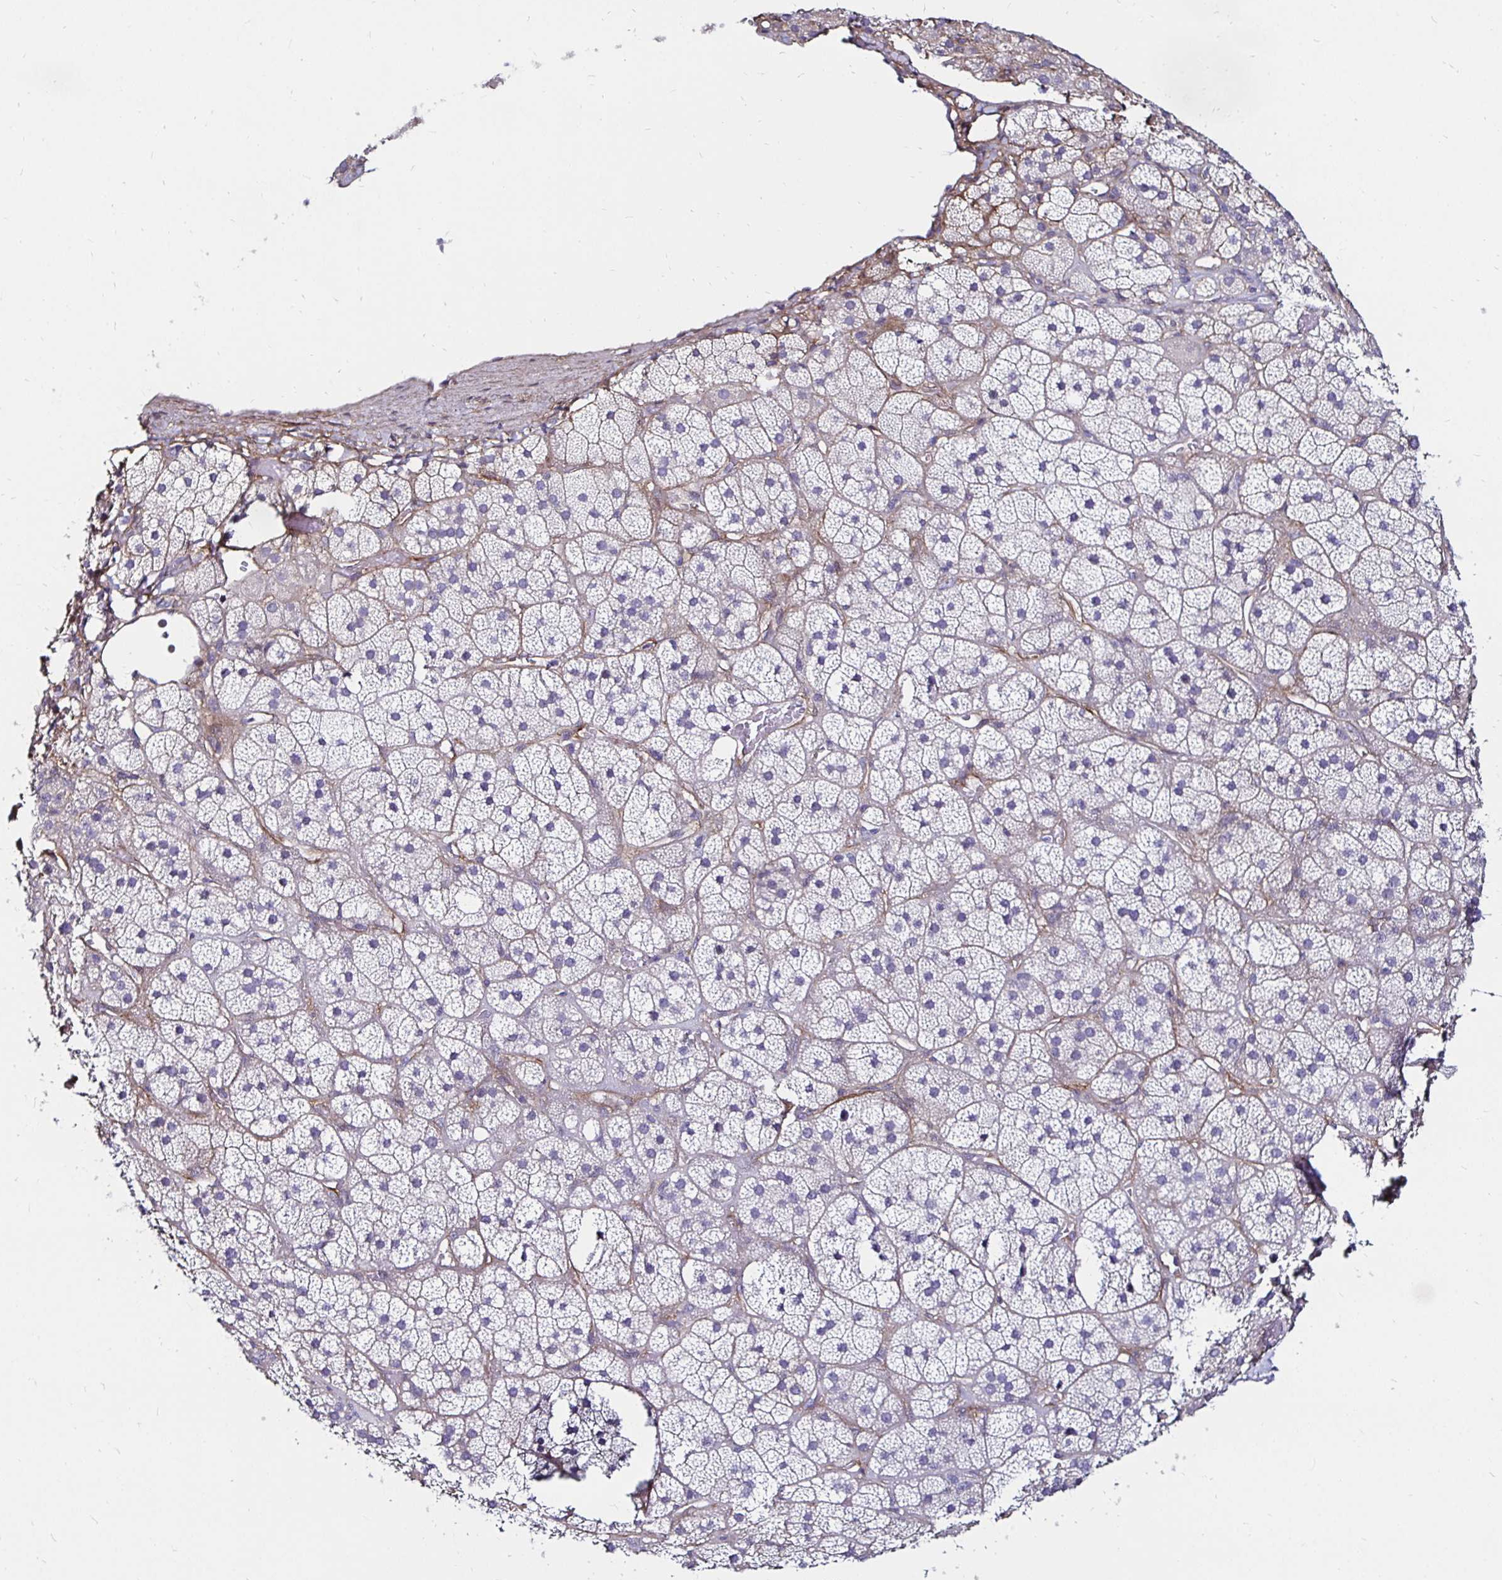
{"staining": {"intensity": "negative", "quantity": "none", "location": "none"}, "tissue": "adrenal gland", "cell_type": "Glandular cells", "image_type": "normal", "snomed": [{"axis": "morphology", "description": "Normal tissue, NOS"}, {"axis": "topography", "description": "Adrenal gland"}], "caption": "Immunohistochemical staining of unremarkable adrenal gland shows no significant staining in glandular cells. (Immunohistochemistry (ihc), brightfield microscopy, high magnification).", "gene": "ITGB1", "patient": {"sex": "male", "age": 57}}